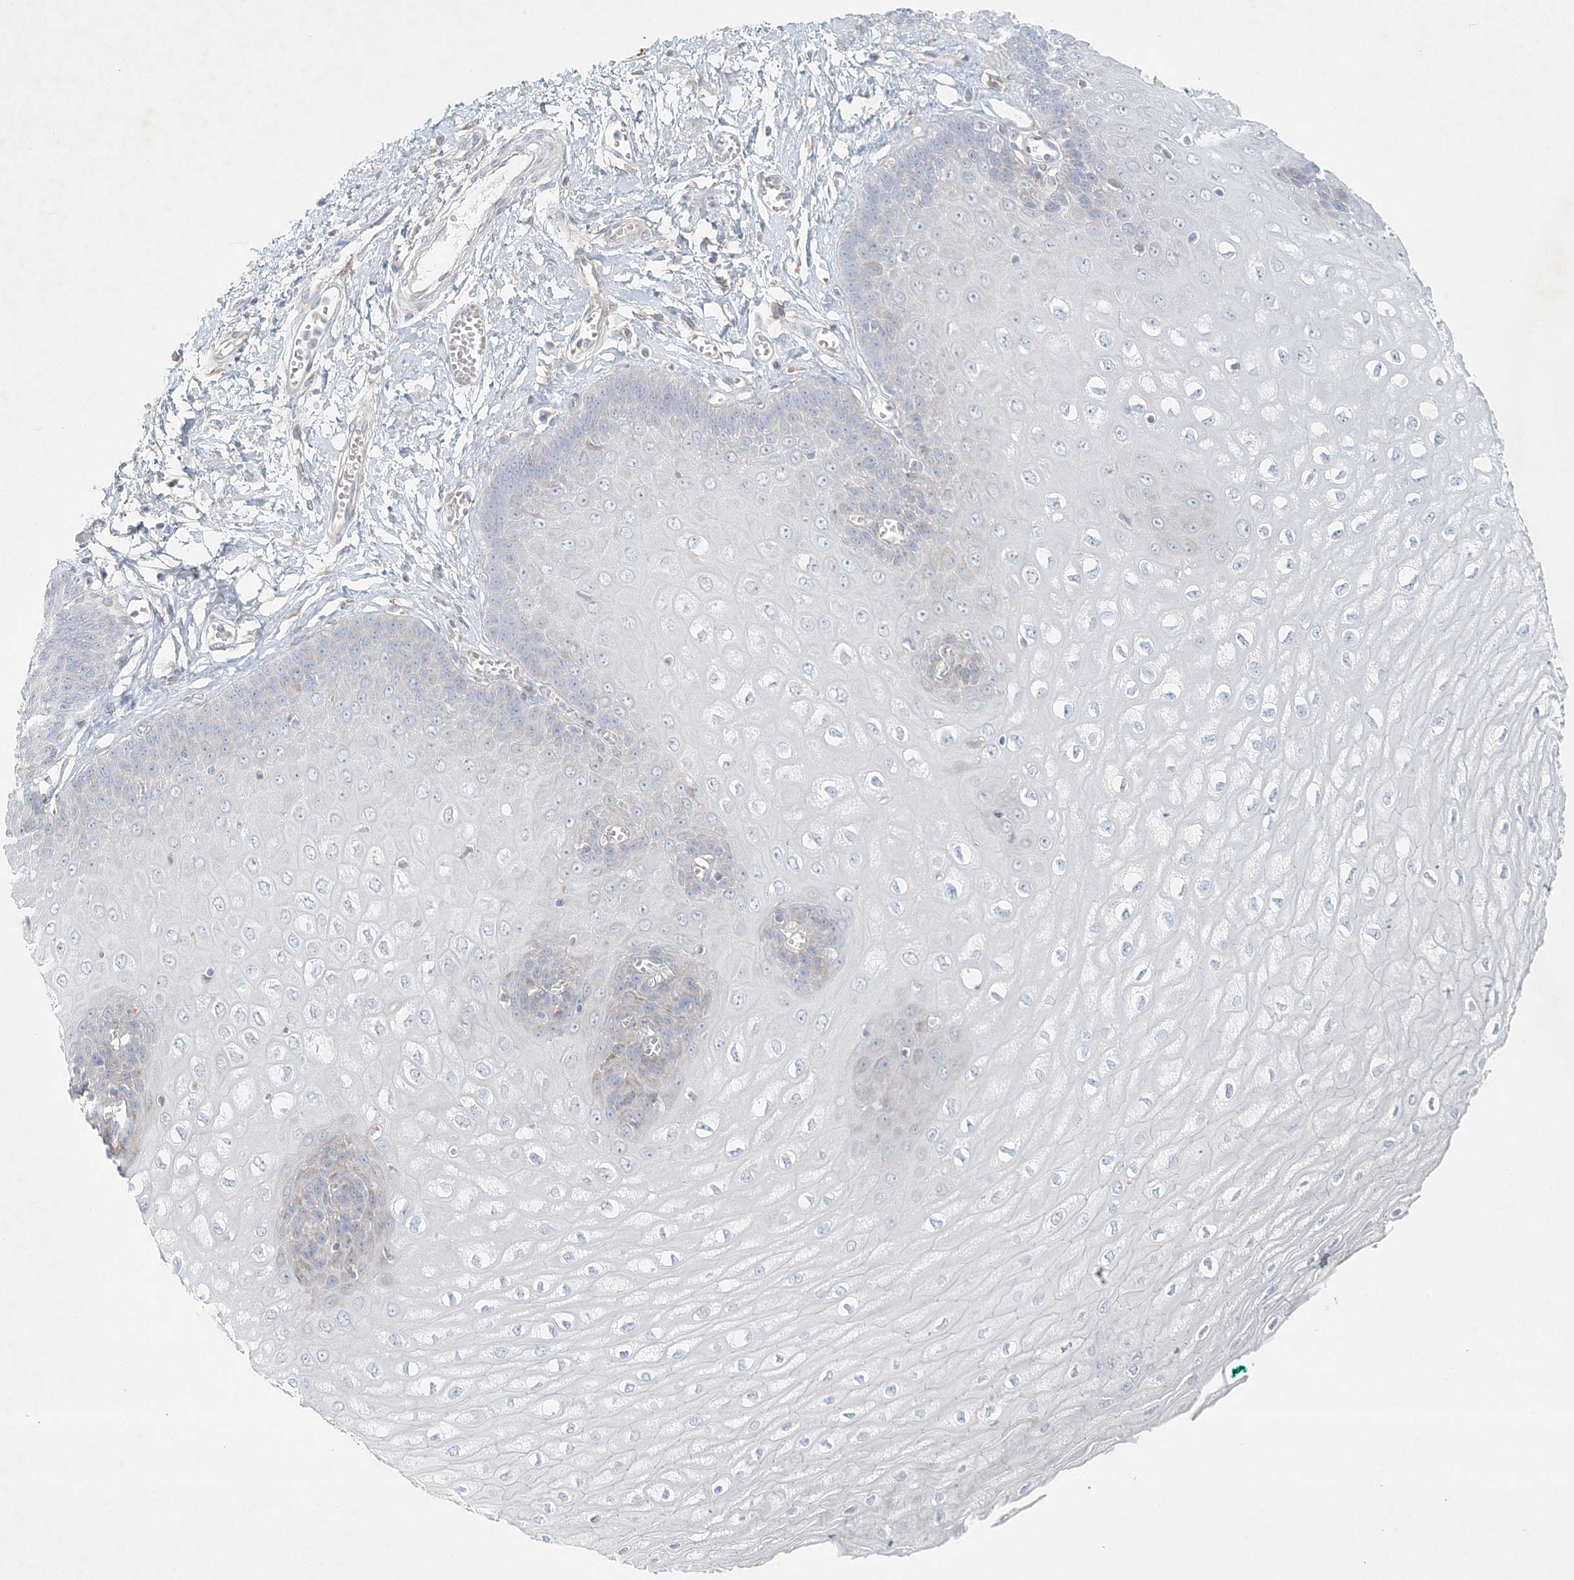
{"staining": {"intensity": "negative", "quantity": "none", "location": "none"}, "tissue": "esophagus", "cell_type": "Squamous epithelial cells", "image_type": "normal", "snomed": [{"axis": "morphology", "description": "Normal tissue, NOS"}, {"axis": "topography", "description": "Esophagus"}], "caption": "Immunohistochemistry image of normal esophagus: esophagus stained with DAB shows no significant protein positivity in squamous epithelial cells.", "gene": "STK11IP", "patient": {"sex": "male", "age": 60}}